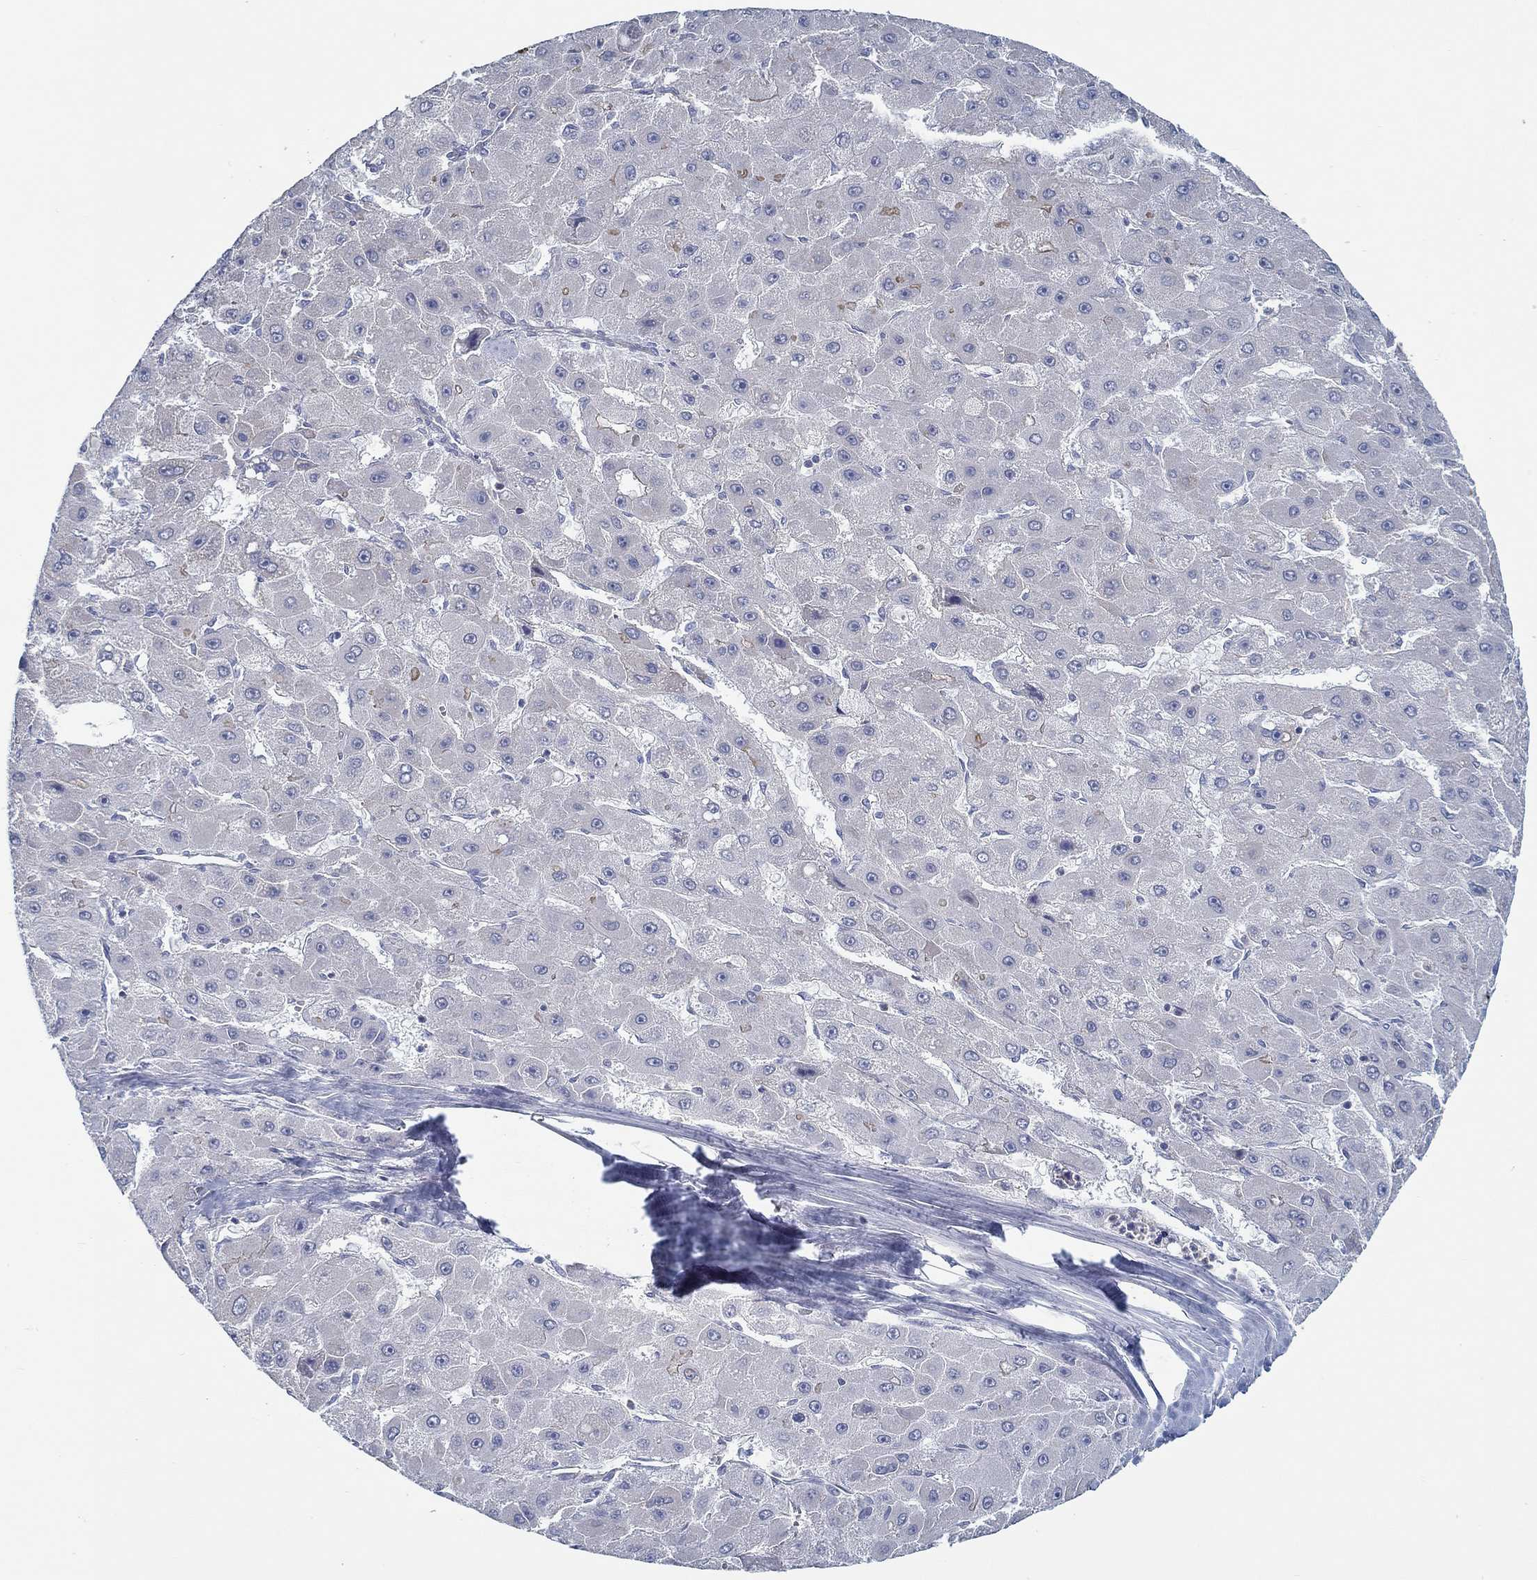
{"staining": {"intensity": "negative", "quantity": "none", "location": "none"}, "tissue": "liver cancer", "cell_type": "Tumor cells", "image_type": "cancer", "snomed": [{"axis": "morphology", "description": "Carcinoma, Hepatocellular, NOS"}, {"axis": "topography", "description": "Liver"}], "caption": "Tumor cells are negative for protein expression in human liver hepatocellular carcinoma.", "gene": "BBOF1", "patient": {"sex": "female", "age": 25}}